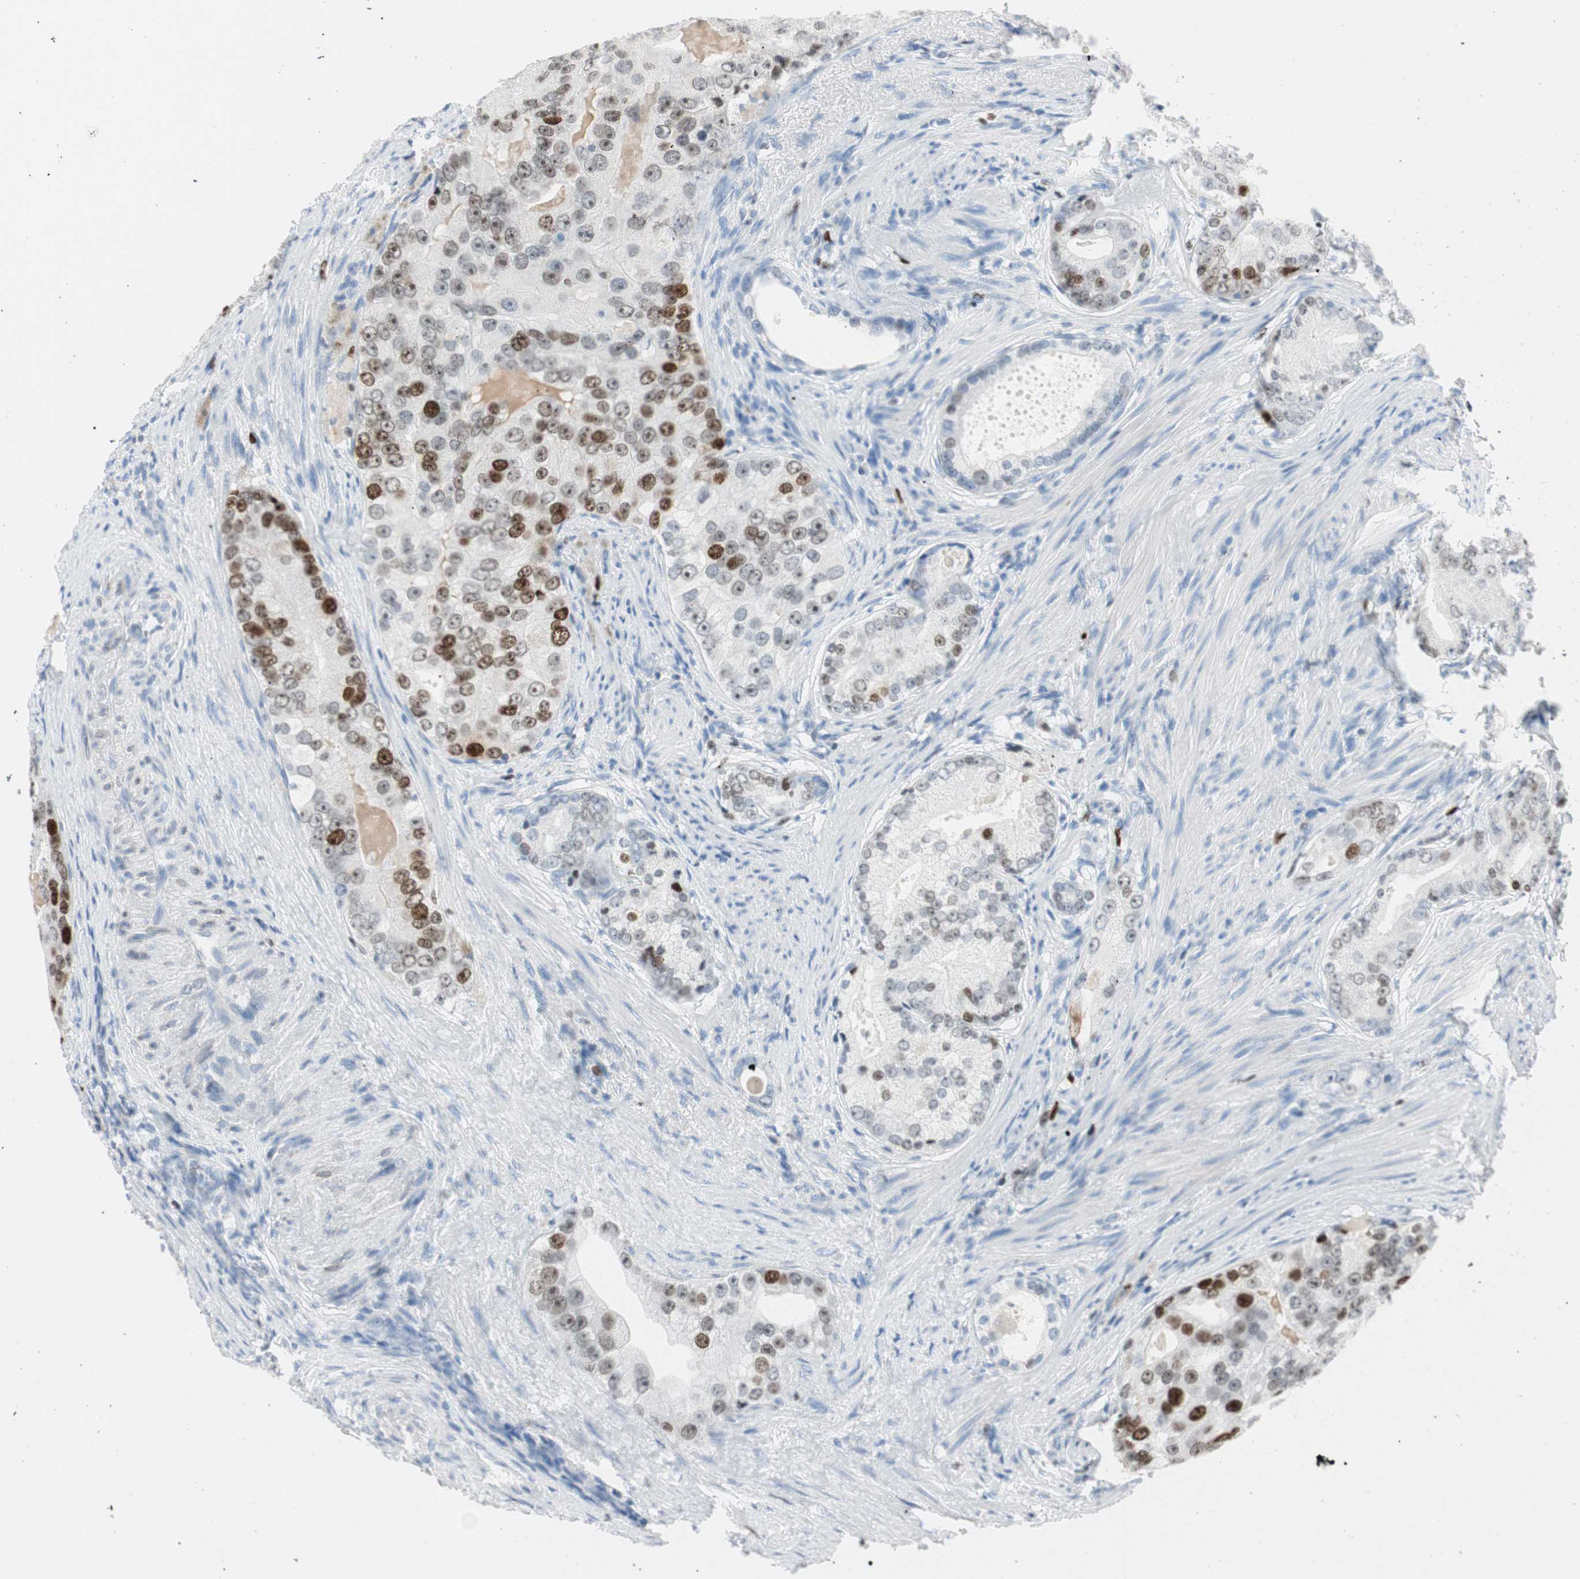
{"staining": {"intensity": "moderate", "quantity": "25%-75%", "location": "nuclear"}, "tissue": "prostate cancer", "cell_type": "Tumor cells", "image_type": "cancer", "snomed": [{"axis": "morphology", "description": "Adenocarcinoma, High grade"}, {"axis": "topography", "description": "Prostate"}], "caption": "The micrograph shows immunohistochemical staining of prostate cancer (high-grade adenocarcinoma). There is moderate nuclear expression is seen in about 25%-75% of tumor cells.", "gene": "EZH2", "patient": {"sex": "male", "age": 66}}